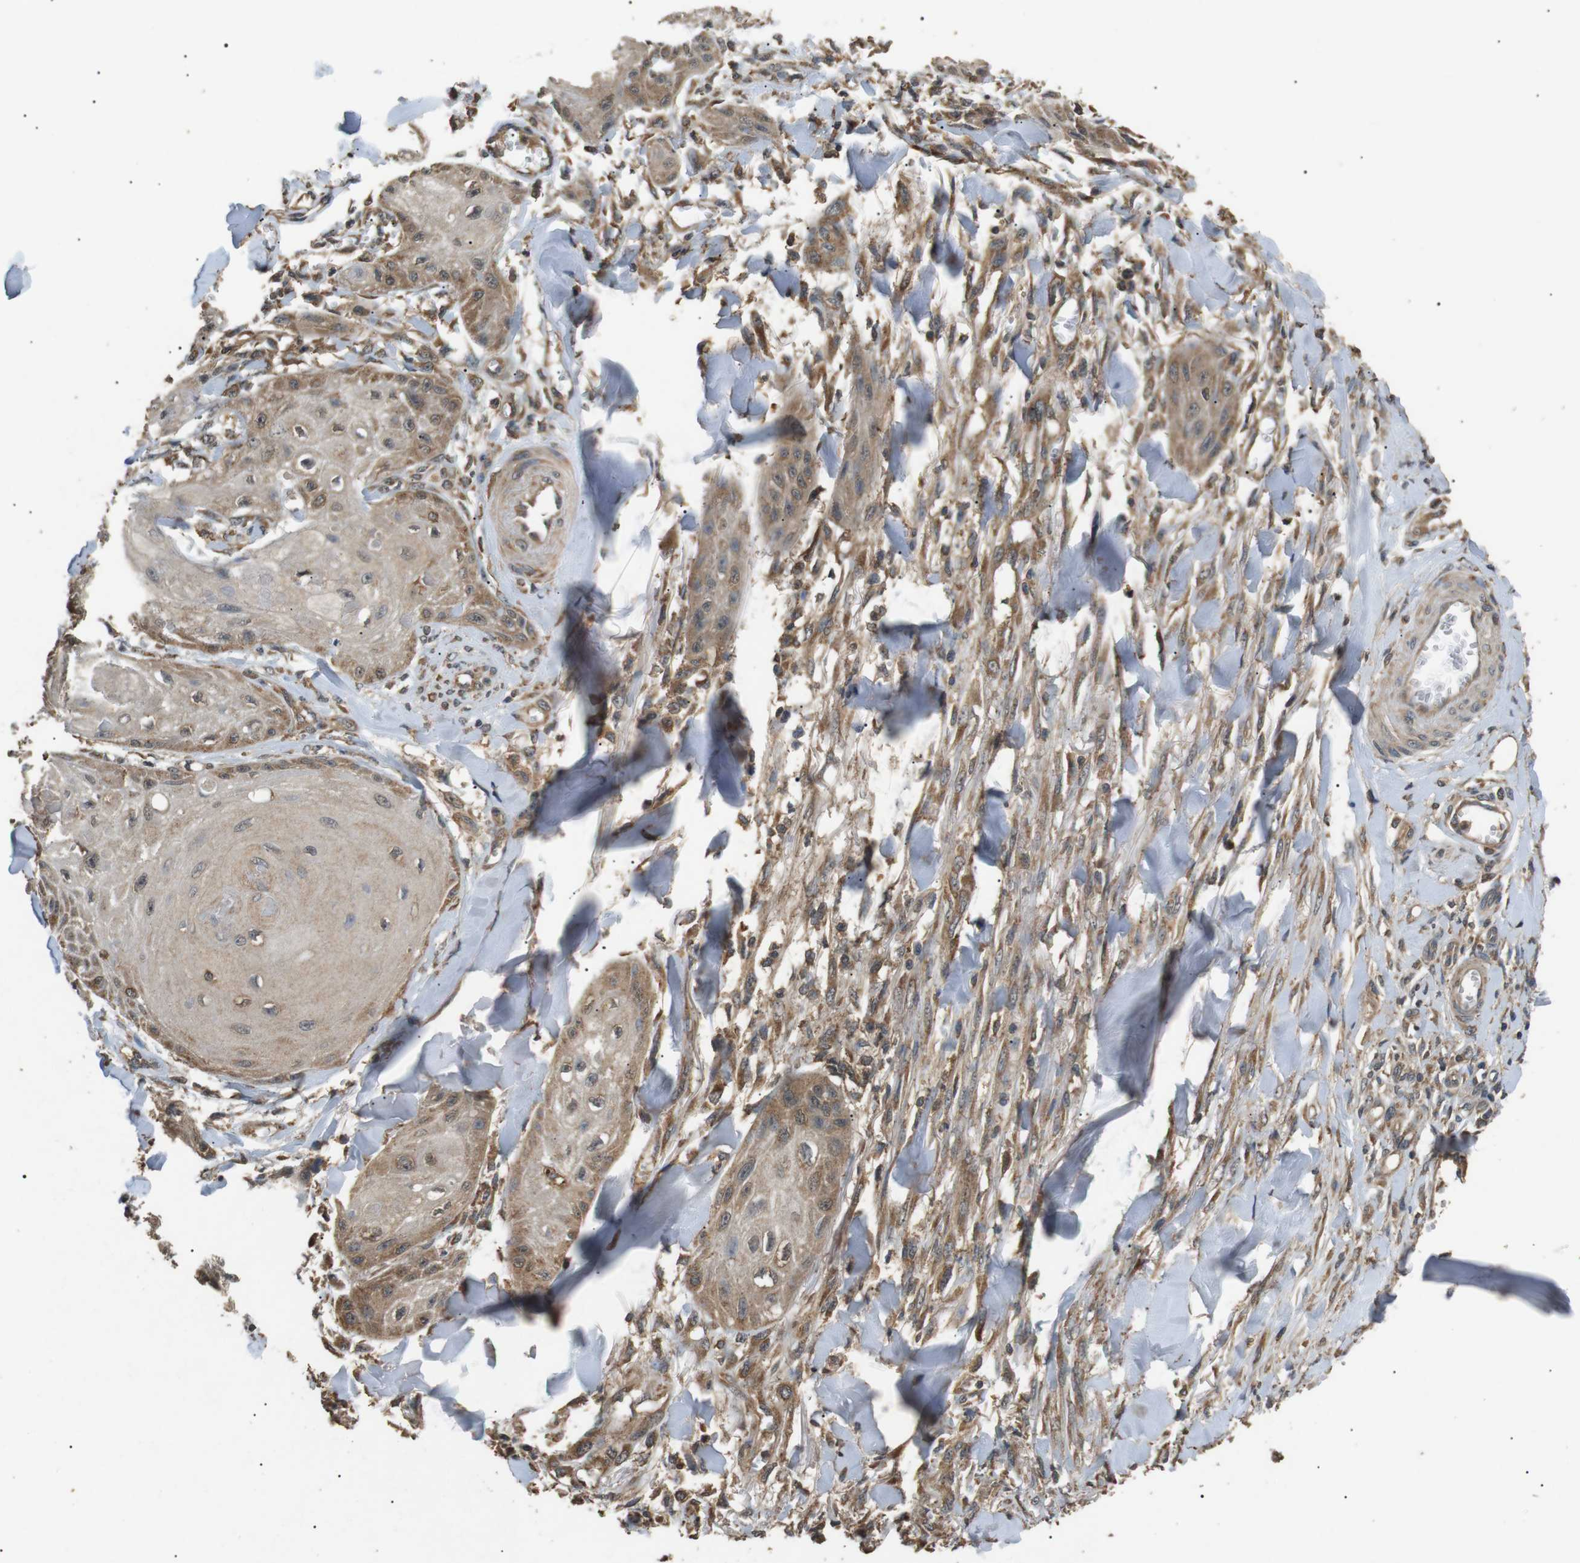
{"staining": {"intensity": "moderate", "quantity": ">75%", "location": "cytoplasmic/membranous"}, "tissue": "skin cancer", "cell_type": "Tumor cells", "image_type": "cancer", "snomed": [{"axis": "morphology", "description": "Squamous cell carcinoma, NOS"}, {"axis": "topography", "description": "Skin"}], "caption": "High-power microscopy captured an immunohistochemistry (IHC) photomicrograph of skin cancer, revealing moderate cytoplasmic/membranous staining in approximately >75% of tumor cells.", "gene": "TBC1D15", "patient": {"sex": "male", "age": 74}}